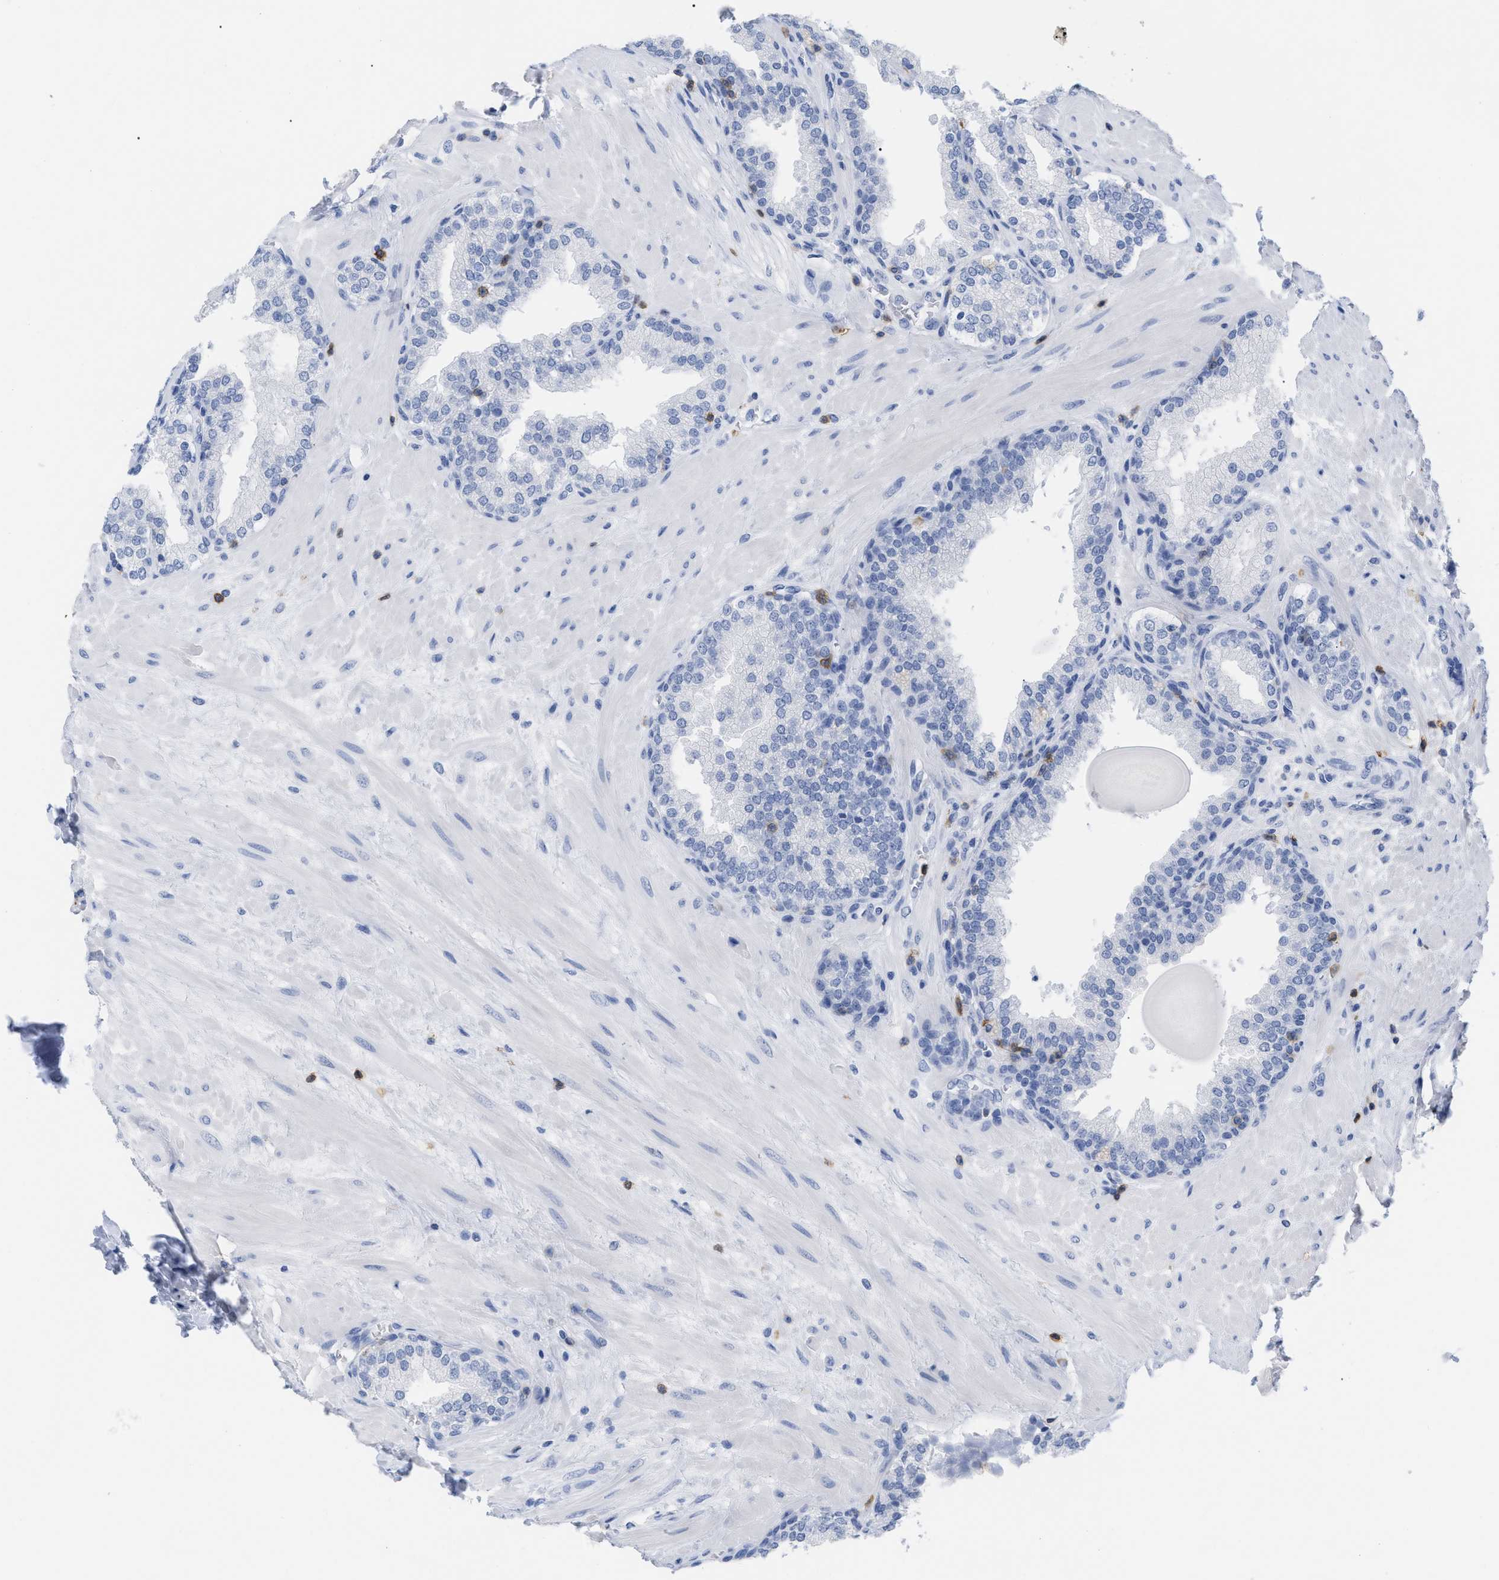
{"staining": {"intensity": "negative", "quantity": "none", "location": "none"}, "tissue": "prostate", "cell_type": "Glandular cells", "image_type": "normal", "snomed": [{"axis": "morphology", "description": "Normal tissue, NOS"}, {"axis": "topography", "description": "Prostate"}], "caption": "Immunohistochemistry micrograph of unremarkable human prostate stained for a protein (brown), which displays no positivity in glandular cells.", "gene": "CD5", "patient": {"sex": "male", "age": 51}}